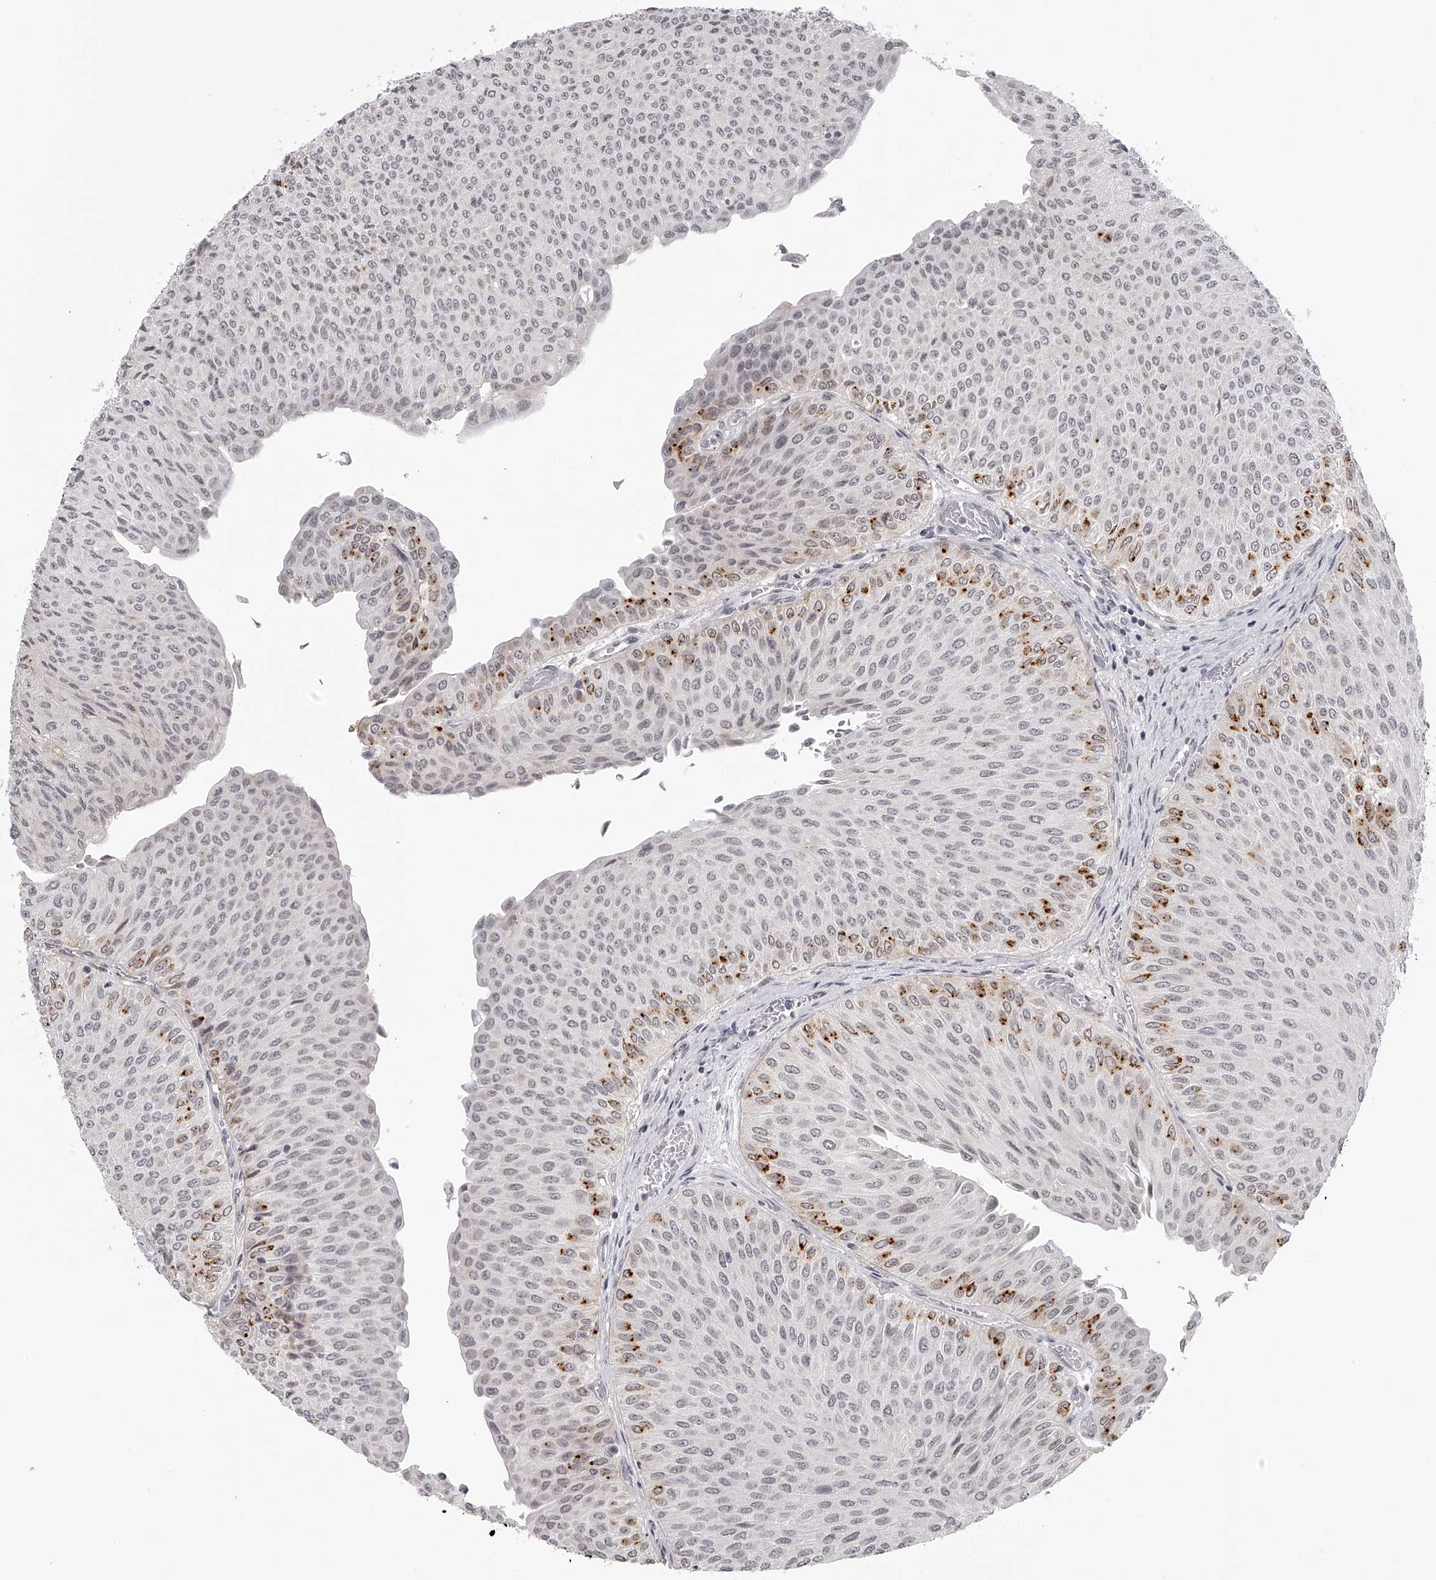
{"staining": {"intensity": "moderate", "quantity": "<25%", "location": "cytoplasmic/membranous"}, "tissue": "urothelial cancer", "cell_type": "Tumor cells", "image_type": "cancer", "snomed": [{"axis": "morphology", "description": "Urothelial carcinoma, Low grade"}, {"axis": "topography", "description": "Urinary bladder"}], "caption": "High-magnification brightfield microscopy of urothelial carcinoma (low-grade) stained with DAB (3,3'-diaminobenzidine) (brown) and counterstained with hematoxylin (blue). tumor cells exhibit moderate cytoplasmic/membranous positivity is present in approximately<25% of cells.", "gene": "RNF220", "patient": {"sex": "male", "age": 78}}